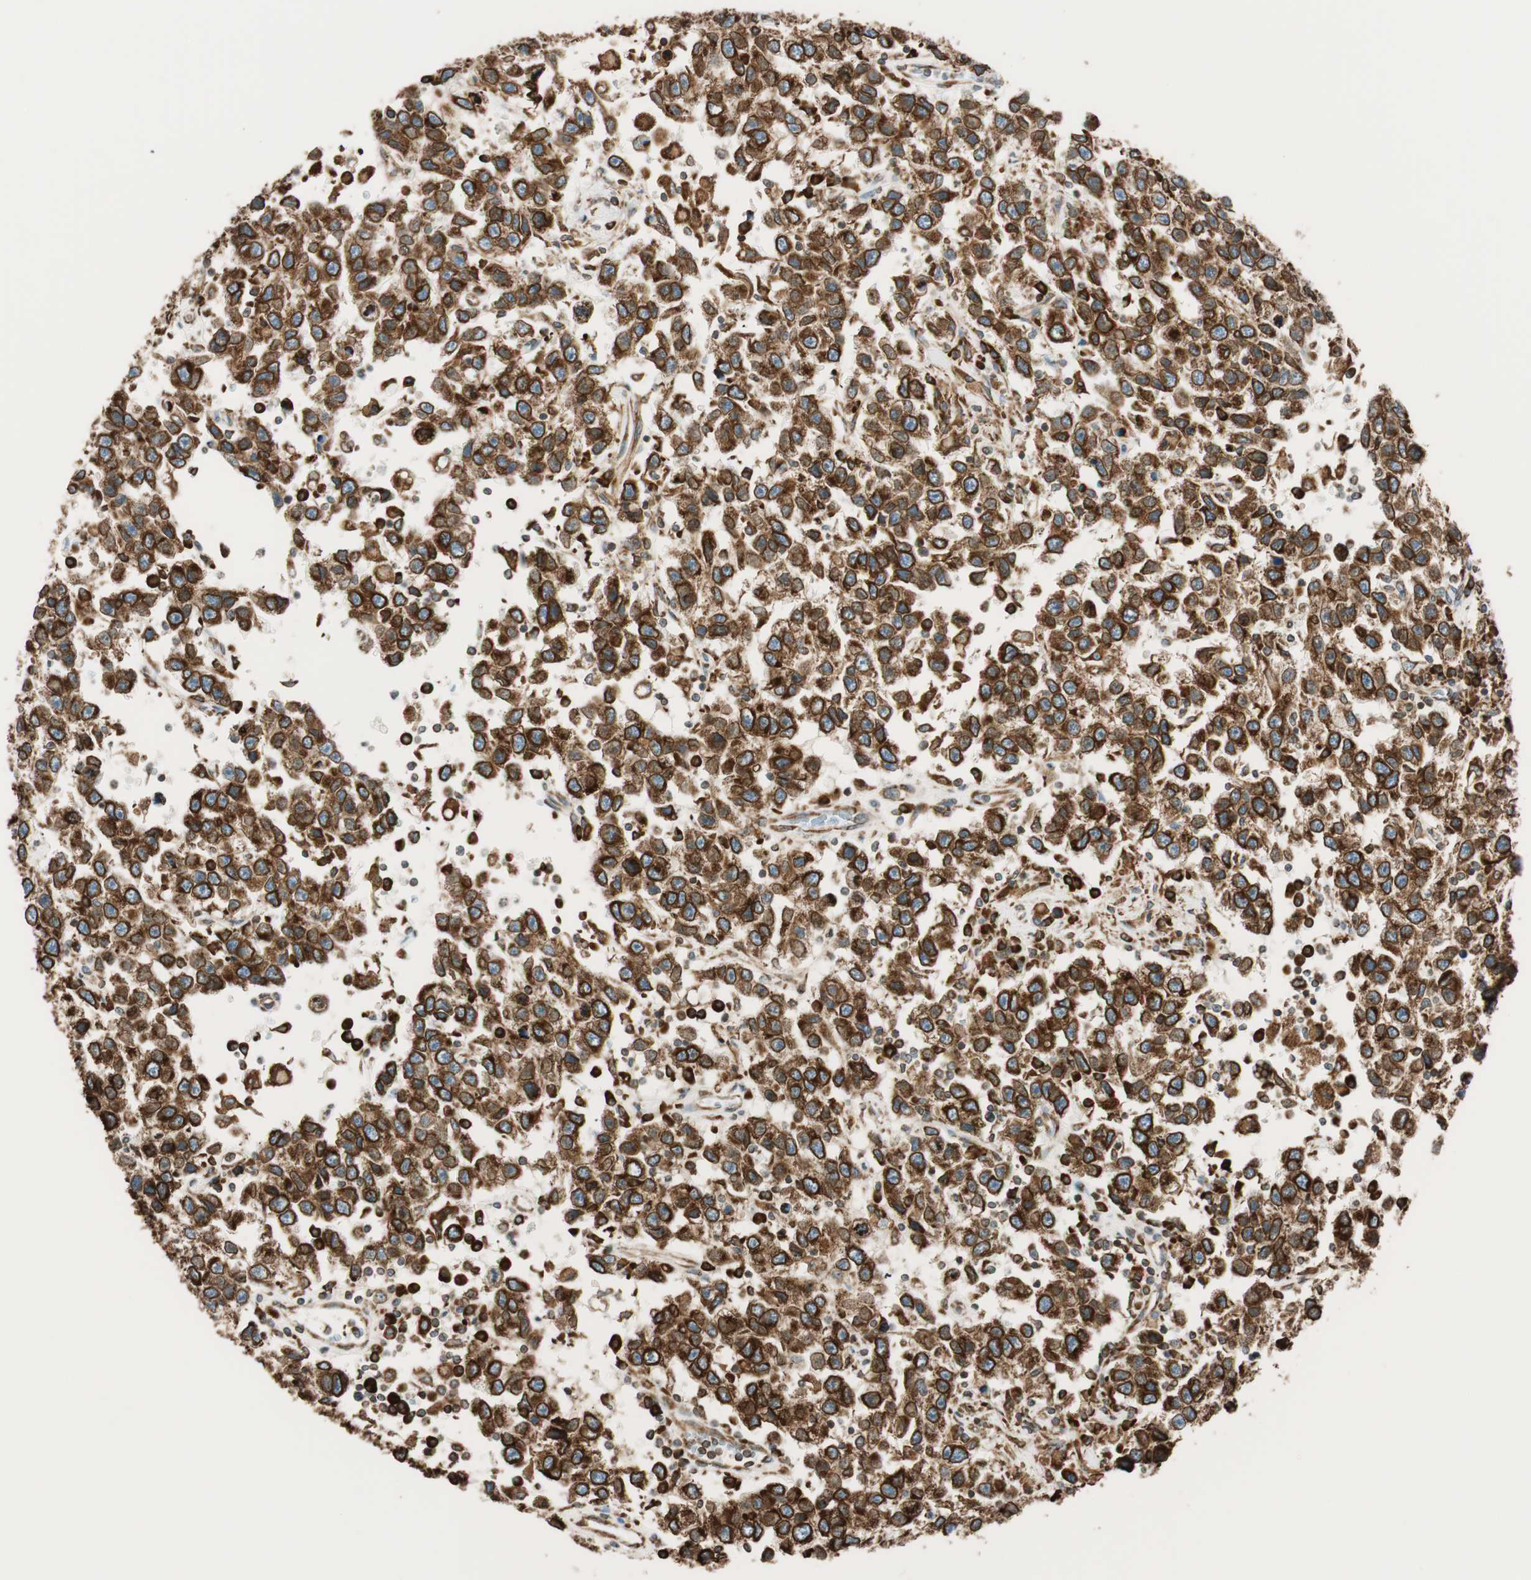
{"staining": {"intensity": "strong", "quantity": ">75%", "location": "cytoplasmic/membranous"}, "tissue": "testis cancer", "cell_type": "Tumor cells", "image_type": "cancer", "snomed": [{"axis": "morphology", "description": "Seminoma, NOS"}, {"axis": "topography", "description": "Testis"}], "caption": "Testis cancer (seminoma) tissue demonstrates strong cytoplasmic/membranous staining in approximately >75% of tumor cells, visualized by immunohistochemistry.", "gene": "PRKCSH", "patient": {"sex": "male", "age": 41}}